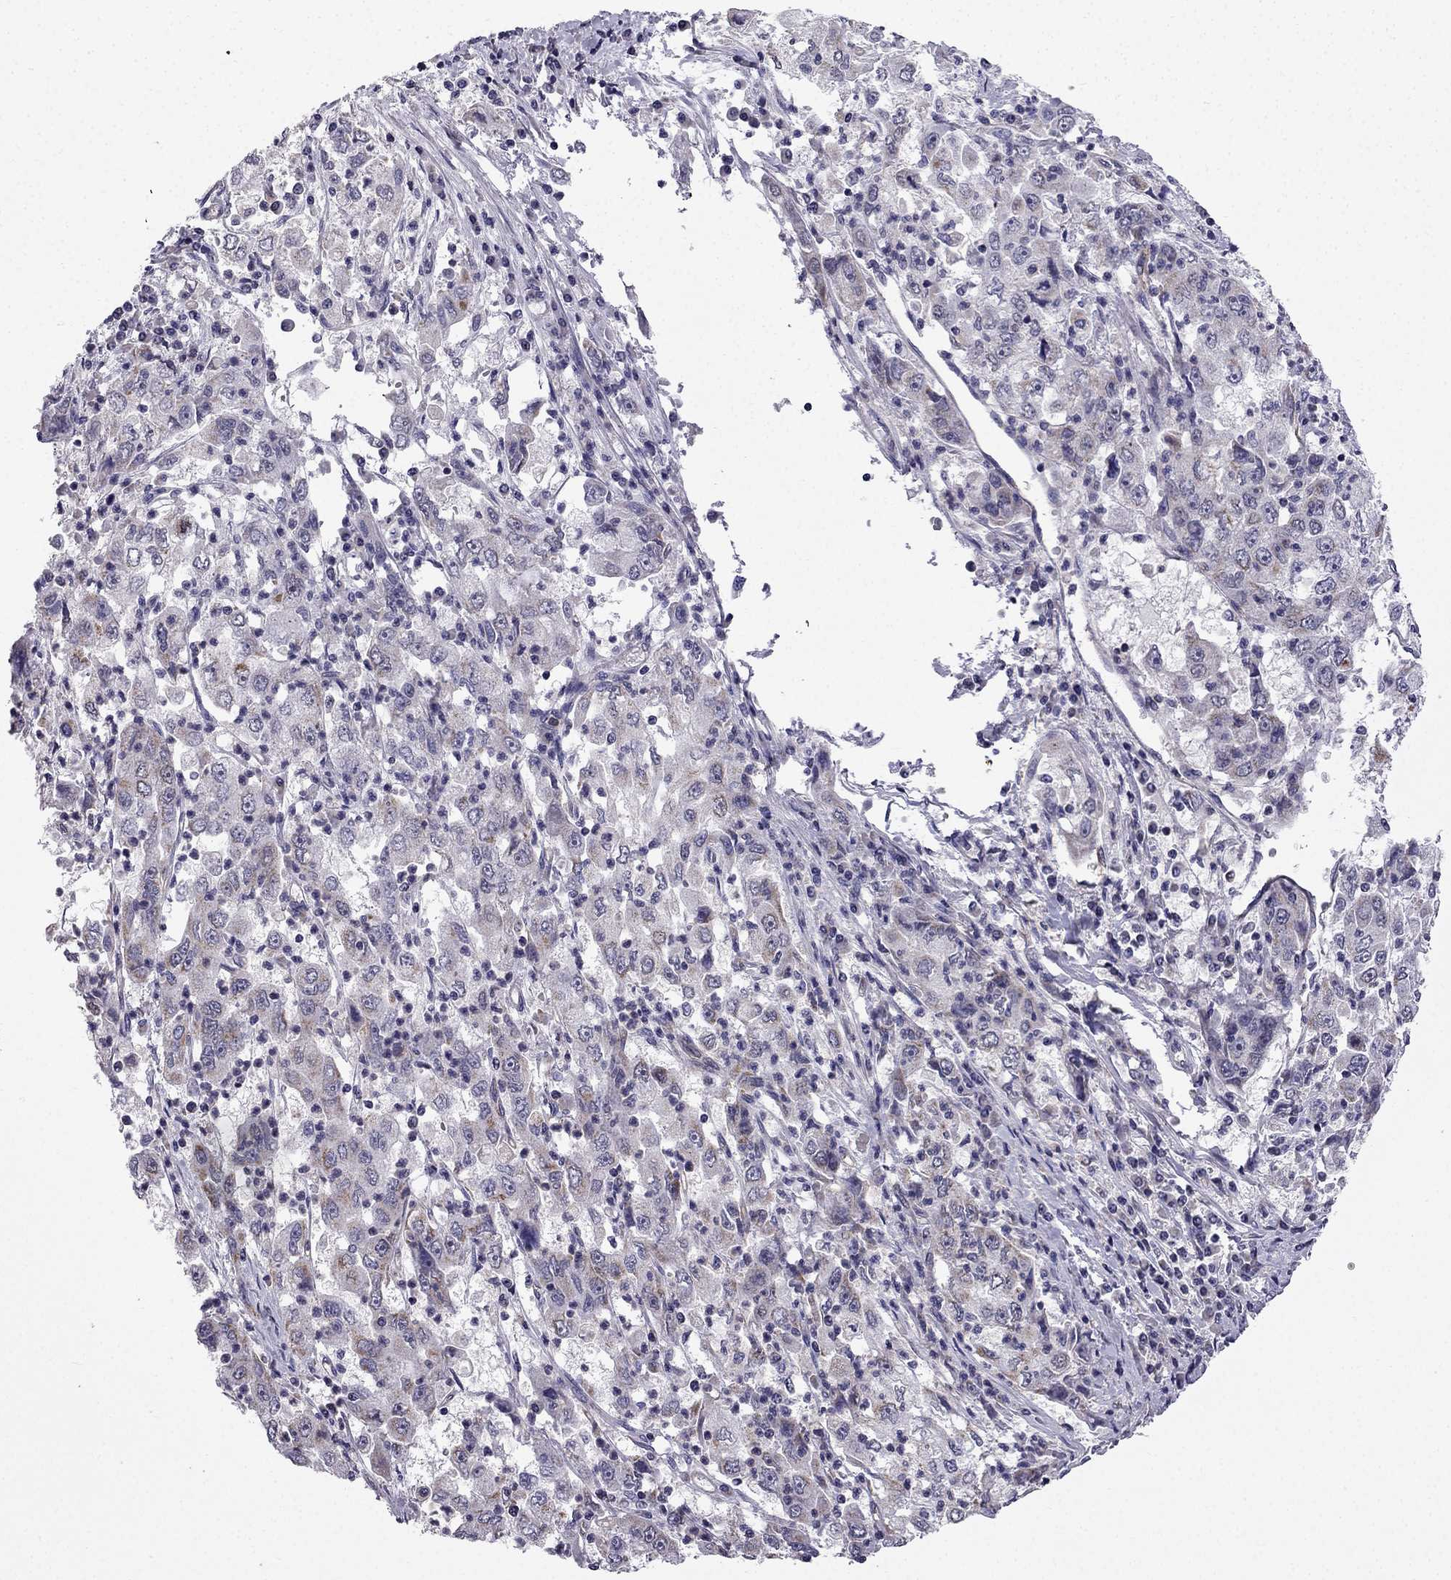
{"staining": {"intensity": "moderate", "quantity": "<25%", "location": "cytoplasmic/membranous"}, "tissue": "cervical cancer", "cell_type": "Tumor cells", "image_type": "cancer", "snomed": [{"axis": "morphology", "description": "Squamous cell carcinoma, NOS"}, {"axis": "topography", "description": "Cervix"}], "caption": "Immunohistochemistry (IHC) of human cervical cancer exhibits low levels of moderate cytoplasmic/membranous positivity in about <25% of tumor cells. The staining was performed using DAB to visualize the protein expression in brown, while the nuclei were stained in blue with hematoxylin (Magnification: 20x).", "gene": "SLC6A2", "patient": {"sex": "female", "age": 36}}